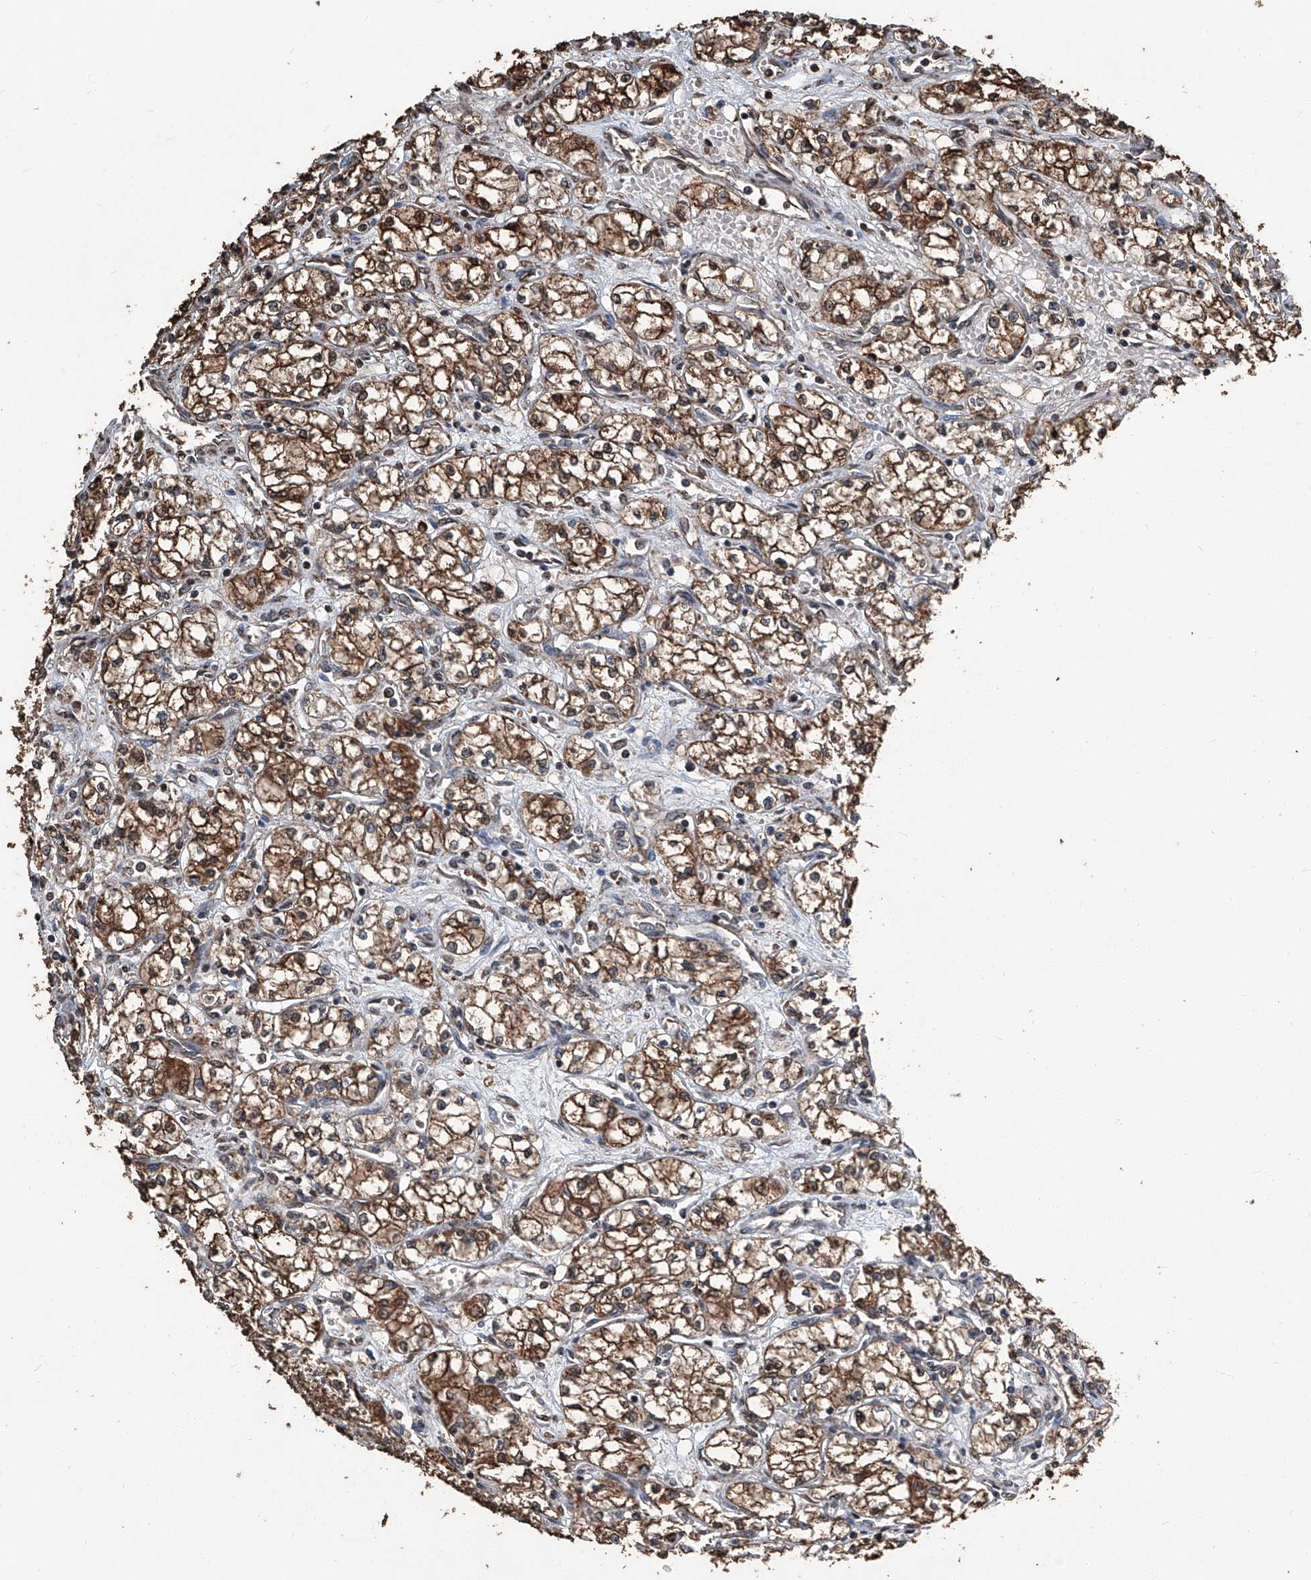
{"staining": {"intensity": "strong", "quantity": ">75%", "location": "cytoplasmic/membranous"}, "tissue": "renal cancer", "cell_type": "Tumor cells", "image_type": "cancer", "snomed": [{"axis": "morphology", "description": "Normal tissue, NOS"}, {"axis": "morphology", "description": "Adenocarcinoma, NOS"}, {"axis": "topography", "description": "Kidney"}], "caption": "Human renal cancer stained with a brown dye reveals strong cytoplasmic/membranous positive positivity in approximately >75% of tumor cells.", "gene": "STARD7", "patient": {"sex": "male", "age": 59}}